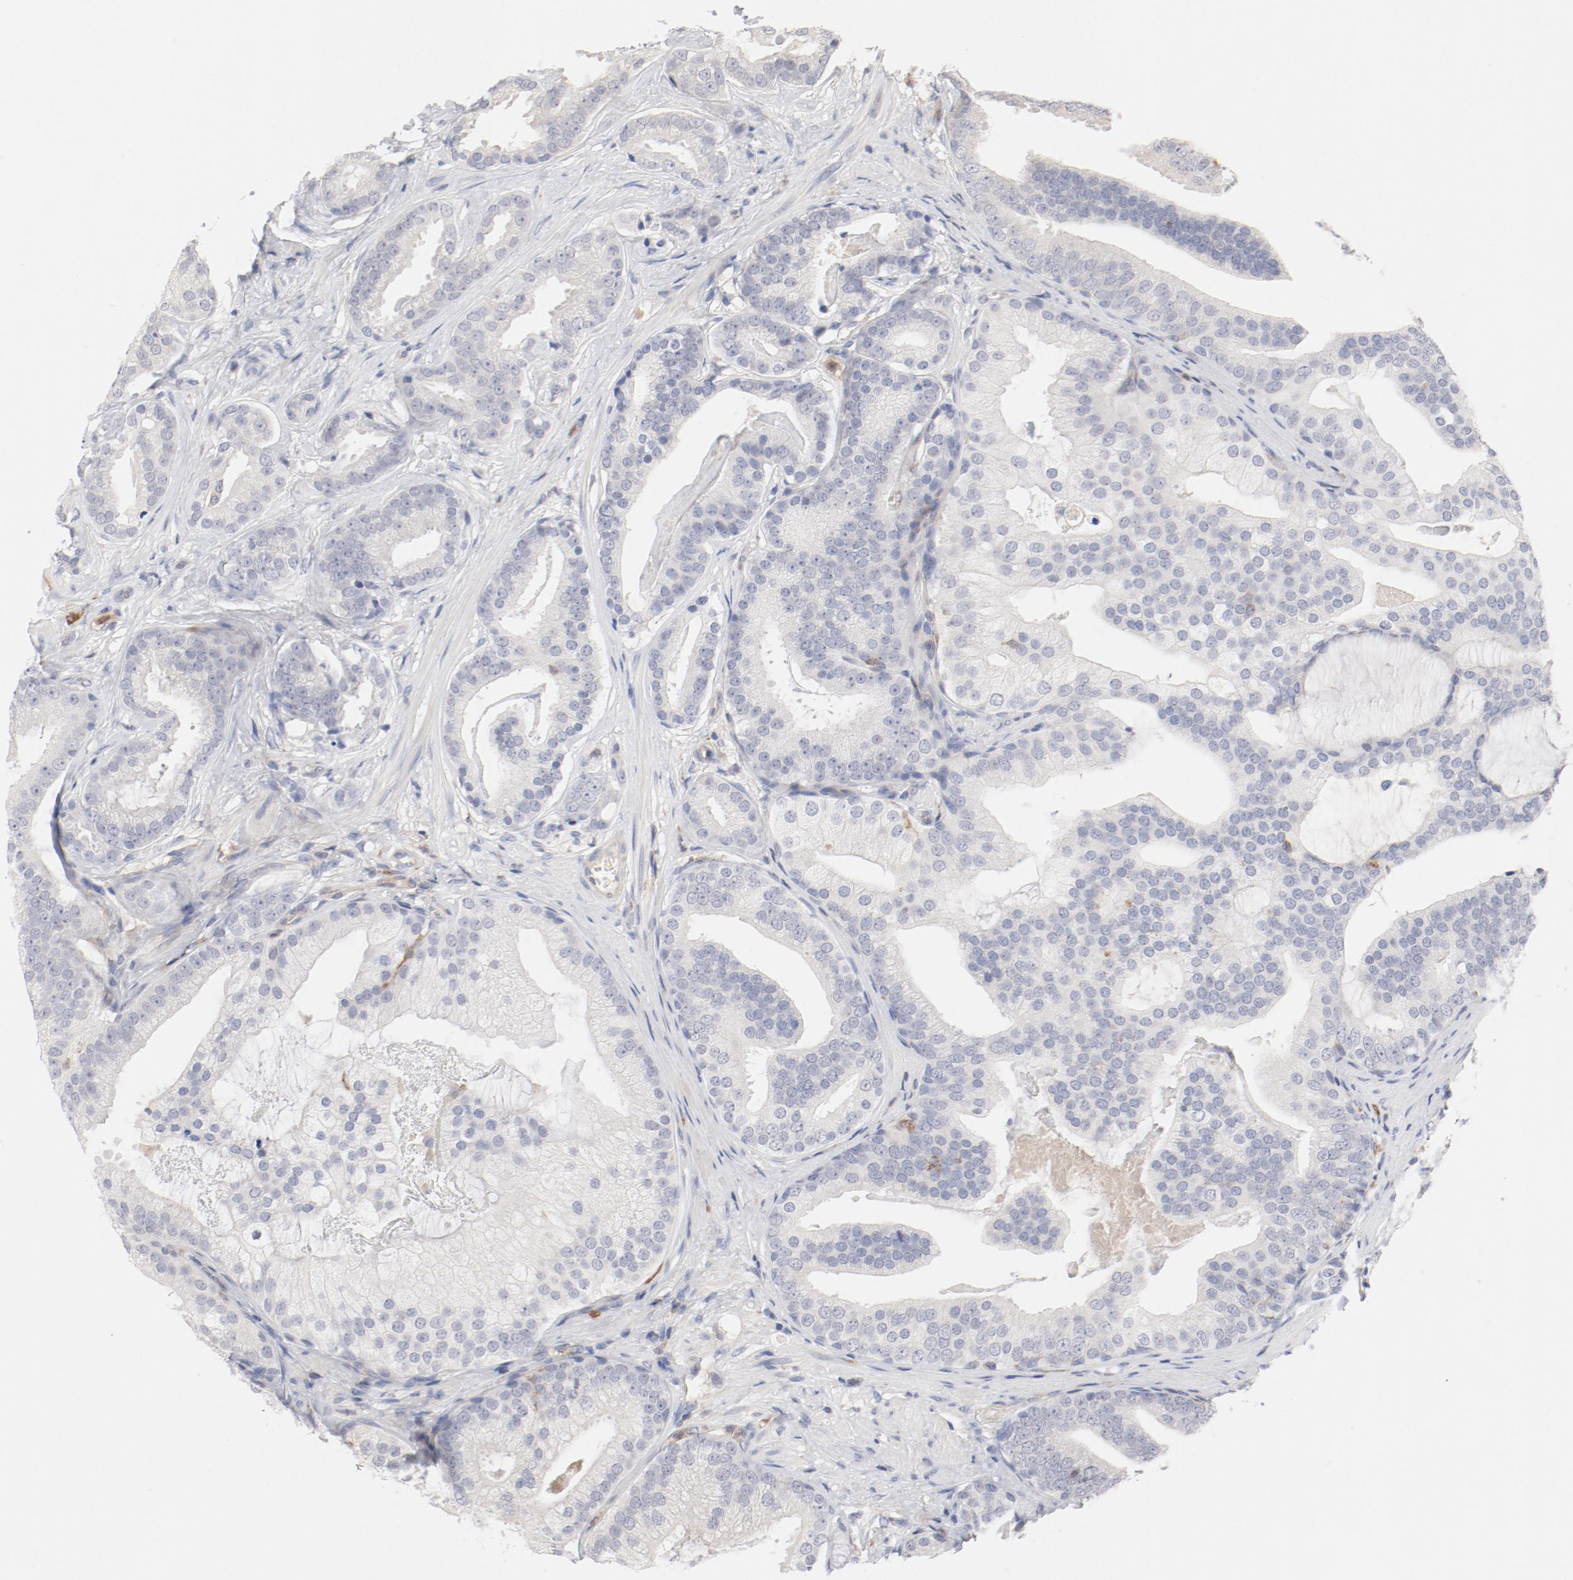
{"staining": {"intensity": "weak", "quantity": "<25%", "location": "cytoplasmic/membranous"}, "tissue": "prostate cancer", "cell_type": "Tumor cells", "image_type": "cancer", "snomed": [{"axis": "morphology", "description": "Adenocarcinoma, Low grade"}, {"axis": "topography", "description": "Prostate"}], "caption": "Tumor cells are negative for brown protein staining in prostate adenocarcinoma (low-grade).", "gene": "CBL", "patient": {"sex": "male", "age": 58}}